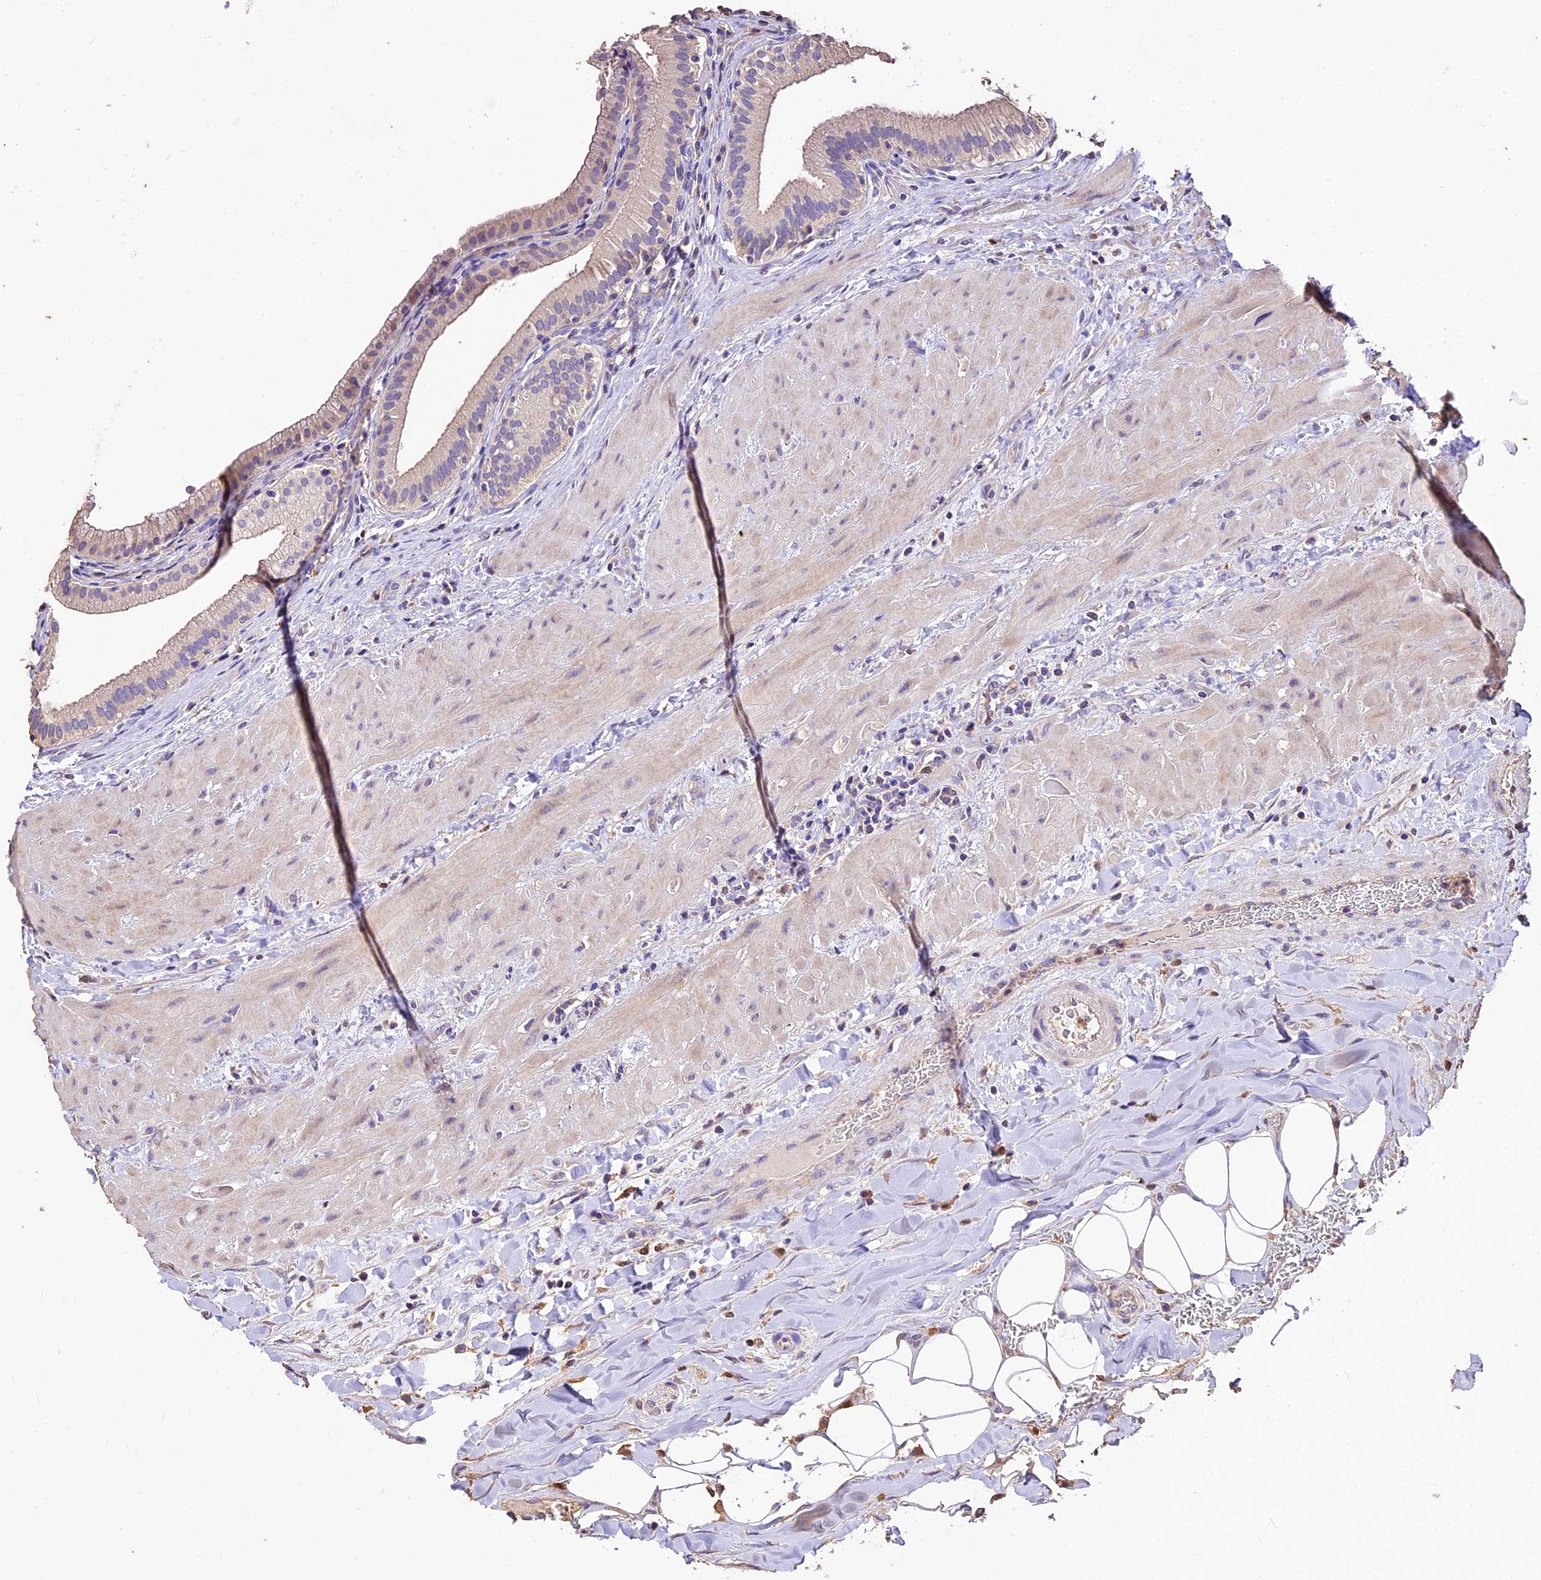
{"staining": {"intensity": "weak", "quantity": ">75%", "location": "cytoplasmic/membranous"}, "tissue": "gallbladder", "cell_type": "Glandular cells", "image_type": "normal", "snomed": [{"axis": "morphology", "description": "Normal tissue, NOS"}, {"axis": "topography", "description": "Gallbladder"}], "caption": "An immunohistochemistry micrograph of normal tissue is shown. Protein staining in brown labels weak cytoplasmic/membranous positivity in gallbladder within glandular cells.", "gene": "CRLF1", "patient": {"sex": "male", "age": 24}}